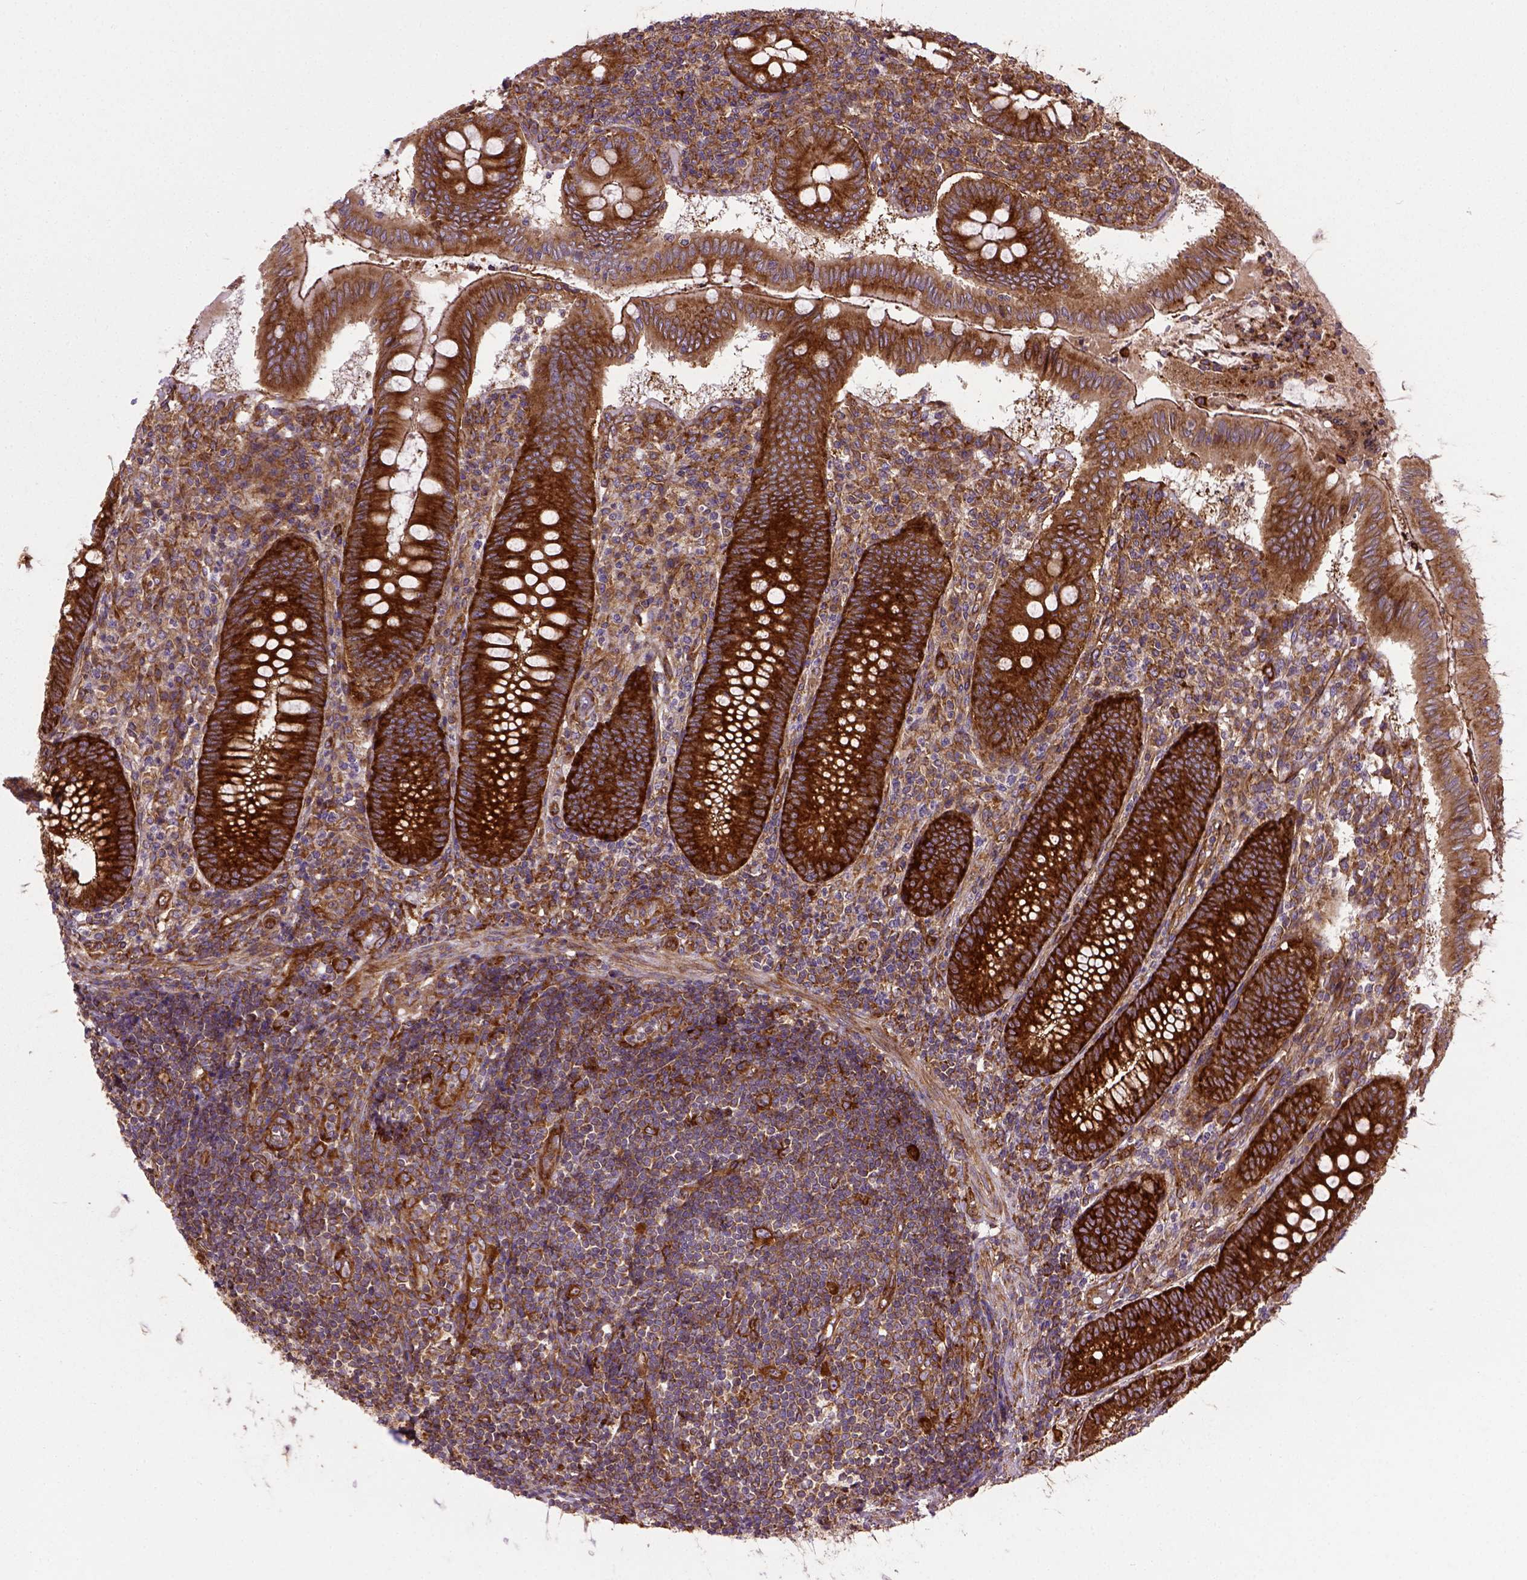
{"staining": {"intensity": "strong", "quantity": ">75%", "location": "cytoplasmic/membranous"}, "tissue": "appendix", "cell_type": "Glandular cells", "image_type": "normal", "snomed": [{"axis": "morphology", "description": "Normal tissue, NOS"}, {"axis": "morphology", "description": "Inflammation, NOS"}, {"axis": "topography", "description": "Appendix"}], "caption": "Glandular cells exhibit high levels of strong cytoplasmic/membranous positivity in about >75% of cells in normal appendix.", "gene": "CAPRIN1", "patient": {"sex": "male", "age": 16}}